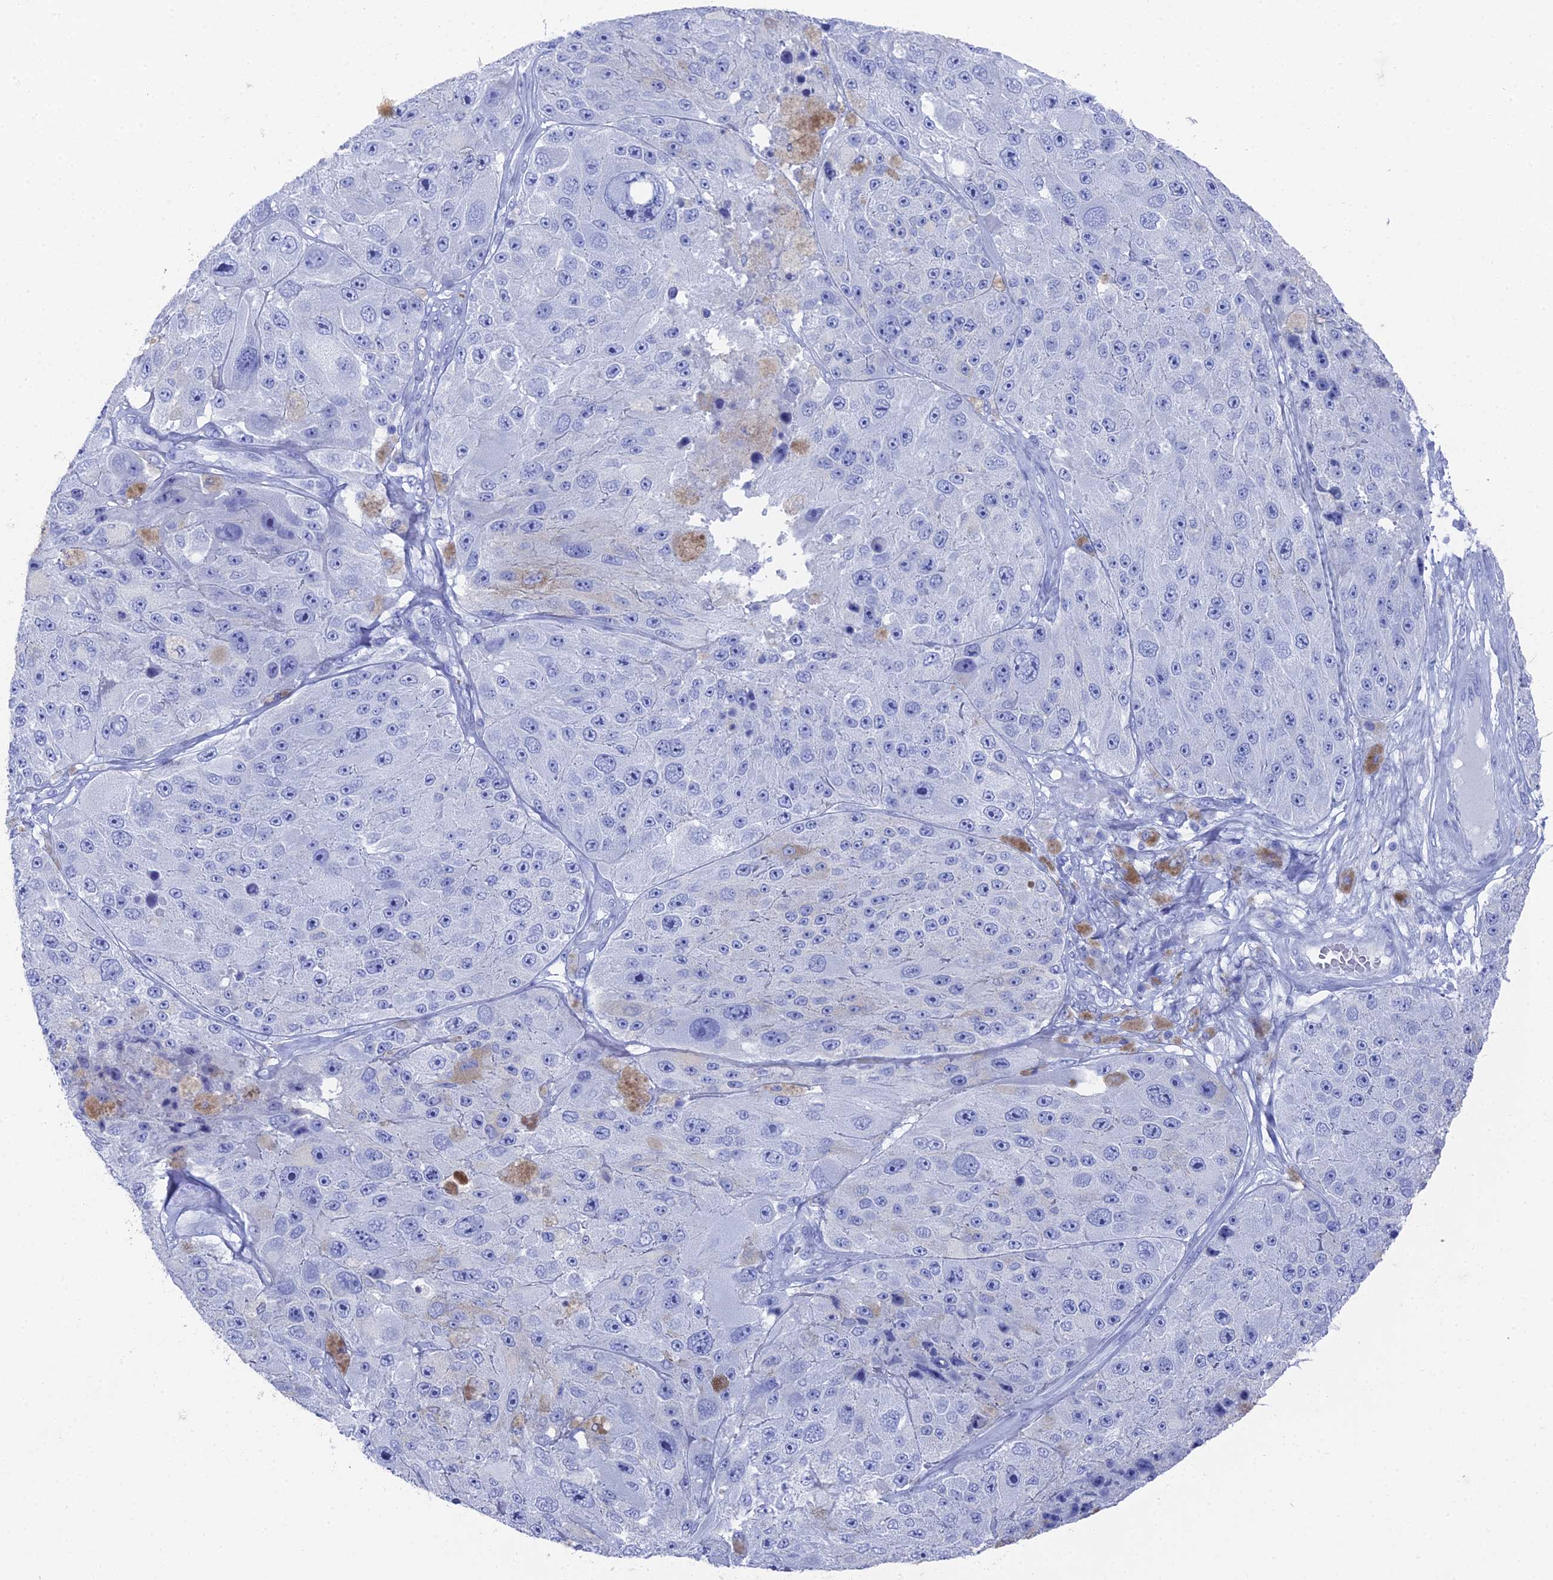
{"staining": {"intensity": "negative", "quantity": "none", "location": "none"}, "tissue": "melanoma", "cell_type": "Tumor cells", "image_type": "cancer", "snomed": [{"axis": "morphology", "description": "Malignant melanoma, Metastatic site"}, {"axis": "topography", "description": "Lymph node"}], "caption": "An immunohistochemistry histopathology image of melanoma is shown. There is no staining in tumor cells of melanoma. The staining was performed using DAB (3,3'-diaminobenzidine) to visualize the protein expression in brown, while the nuclei were stained in blue with hematoxylin (Magnification: 20x).", "gene": "ENPP3", "patient": {"sex": "male", "age": 62}}